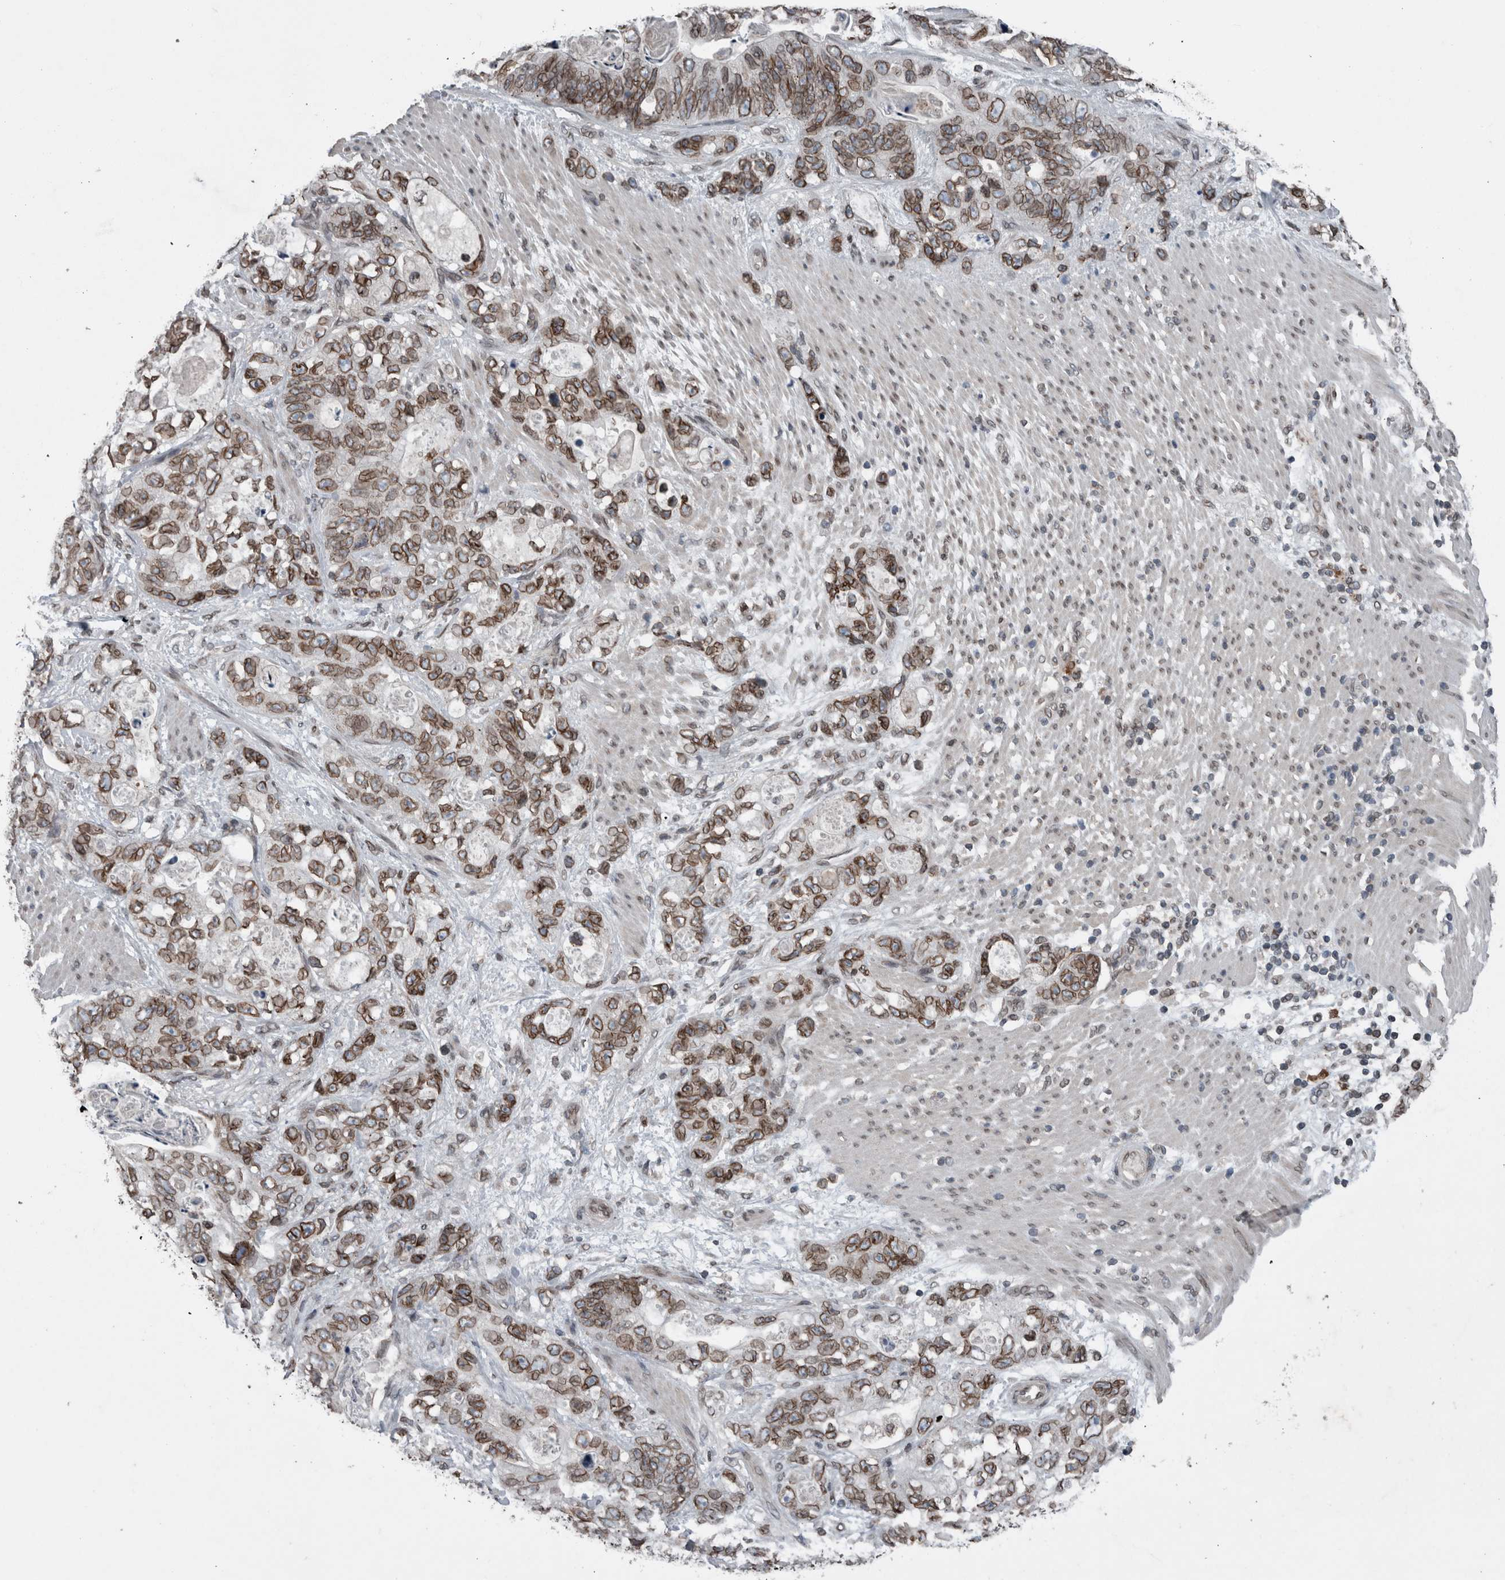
{"staining": {"intensity": "moderate", "quantity": ">75%", "location": "cytoplasmic/membranous,nuclear"}, "tissue": "stomach cancer", "cell_type": "Tumor cells", "image_type": "cancer", "snomed": [{"axis": "morphology", "description": "Normal tissue, NOS"}, {"axis": "morphology", "description": "Adenocarcinoma, NOS"}, {"axis": "topography", "description": "Stomach"}], "caption": "Immunohistochemistry of human stomach cancer (adenocarcinoma) demonstrates medium levels of moderate cytoplasmic/membranous and nuclear expression in about >75% of tumor cells.", "gene": "RANBP2", "patient": {"sex": "female", "age": 89}}